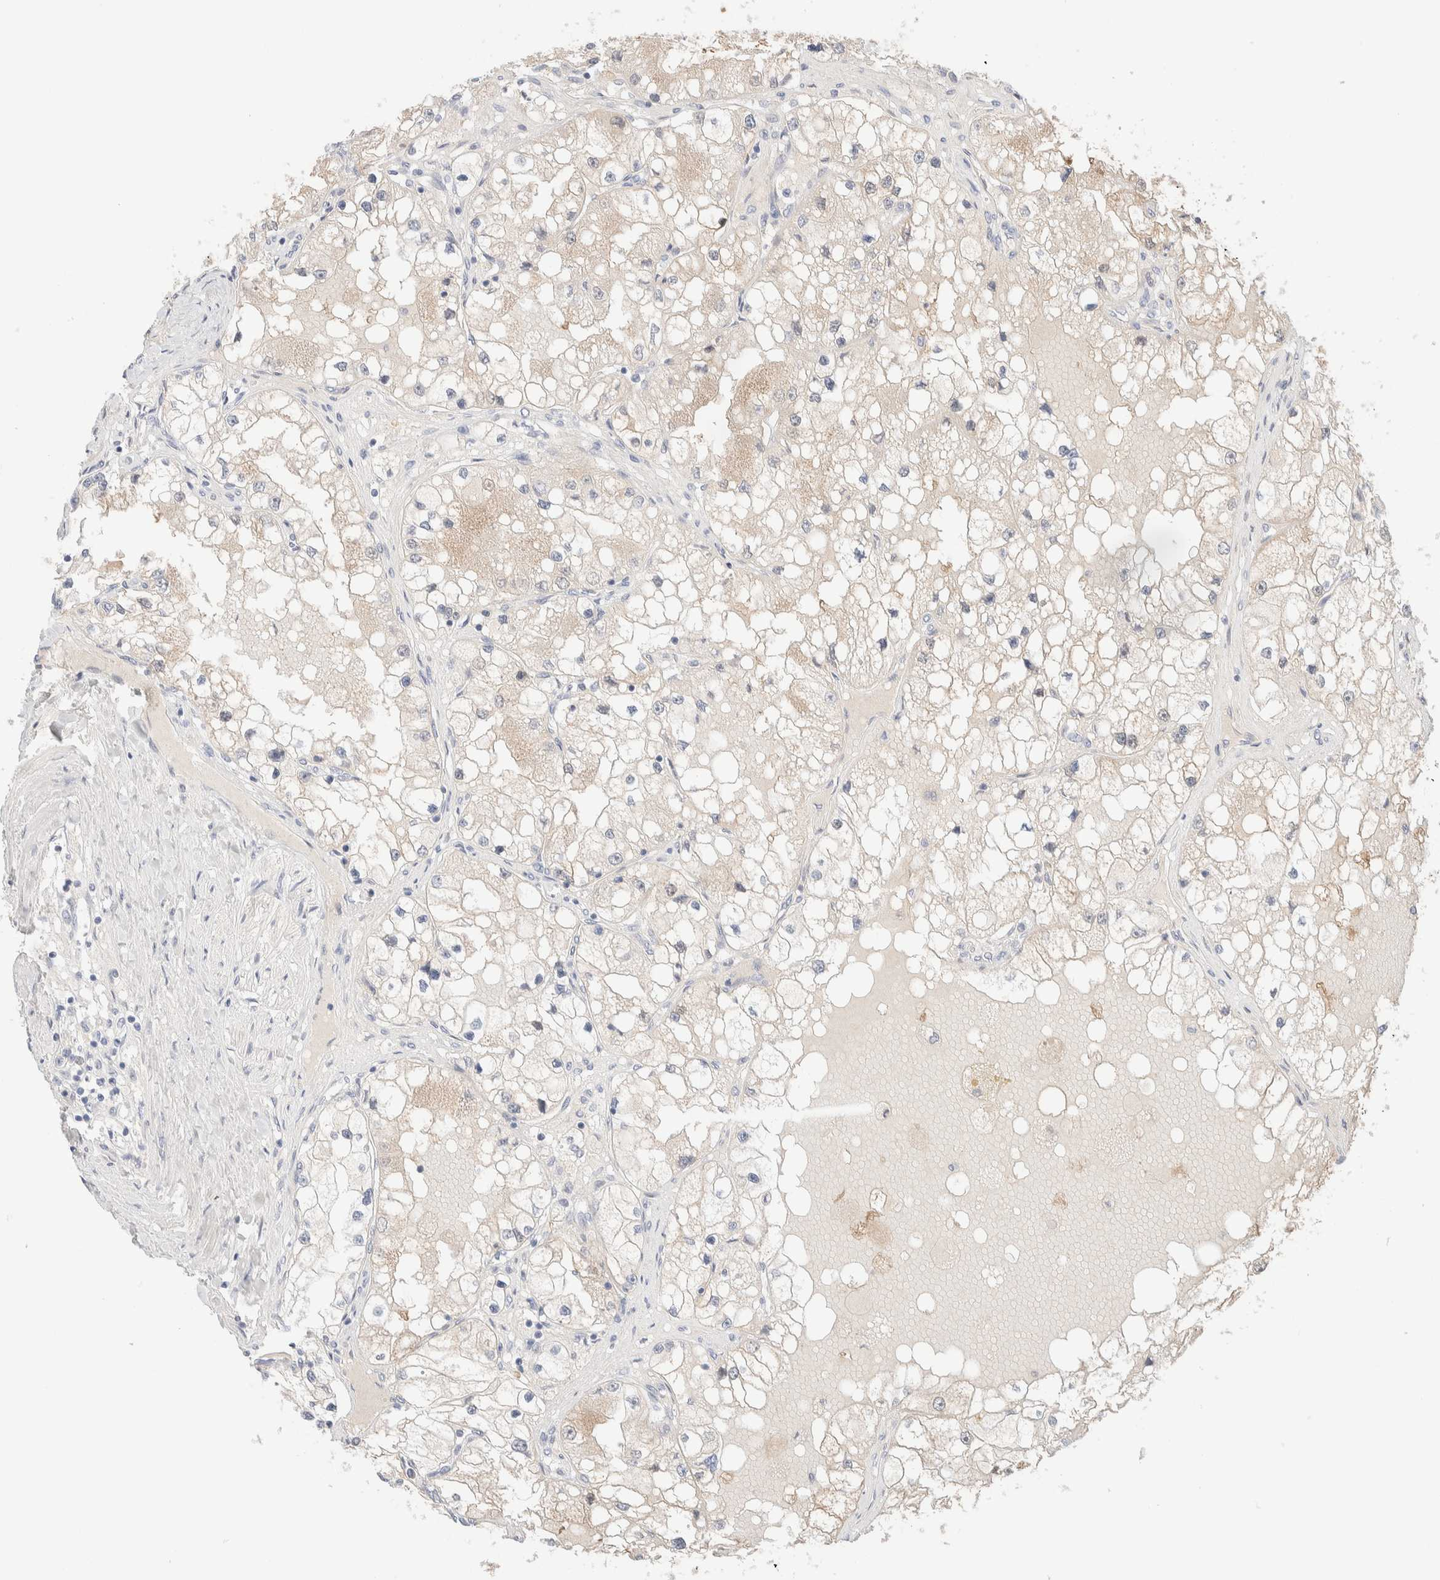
{"staining": {"intensity": "negative", "quantity": "none", "location": "none"}, "tissue": "renal cancer", "cell_type": "Tumor cells", "image_type": "cancer", "snomed": [{"axis": "morphology", "description": "Adenocarcinoma, NOS"}, {"axis": "topography", "description": "Kidney"}], "caption": "Immunohistochemical staining of renal cancer (adenocarcinoma) reveals no significant staining in tumor cells.", "gene": "RIDA", "patient": {"sex": "male", "age": 68}}